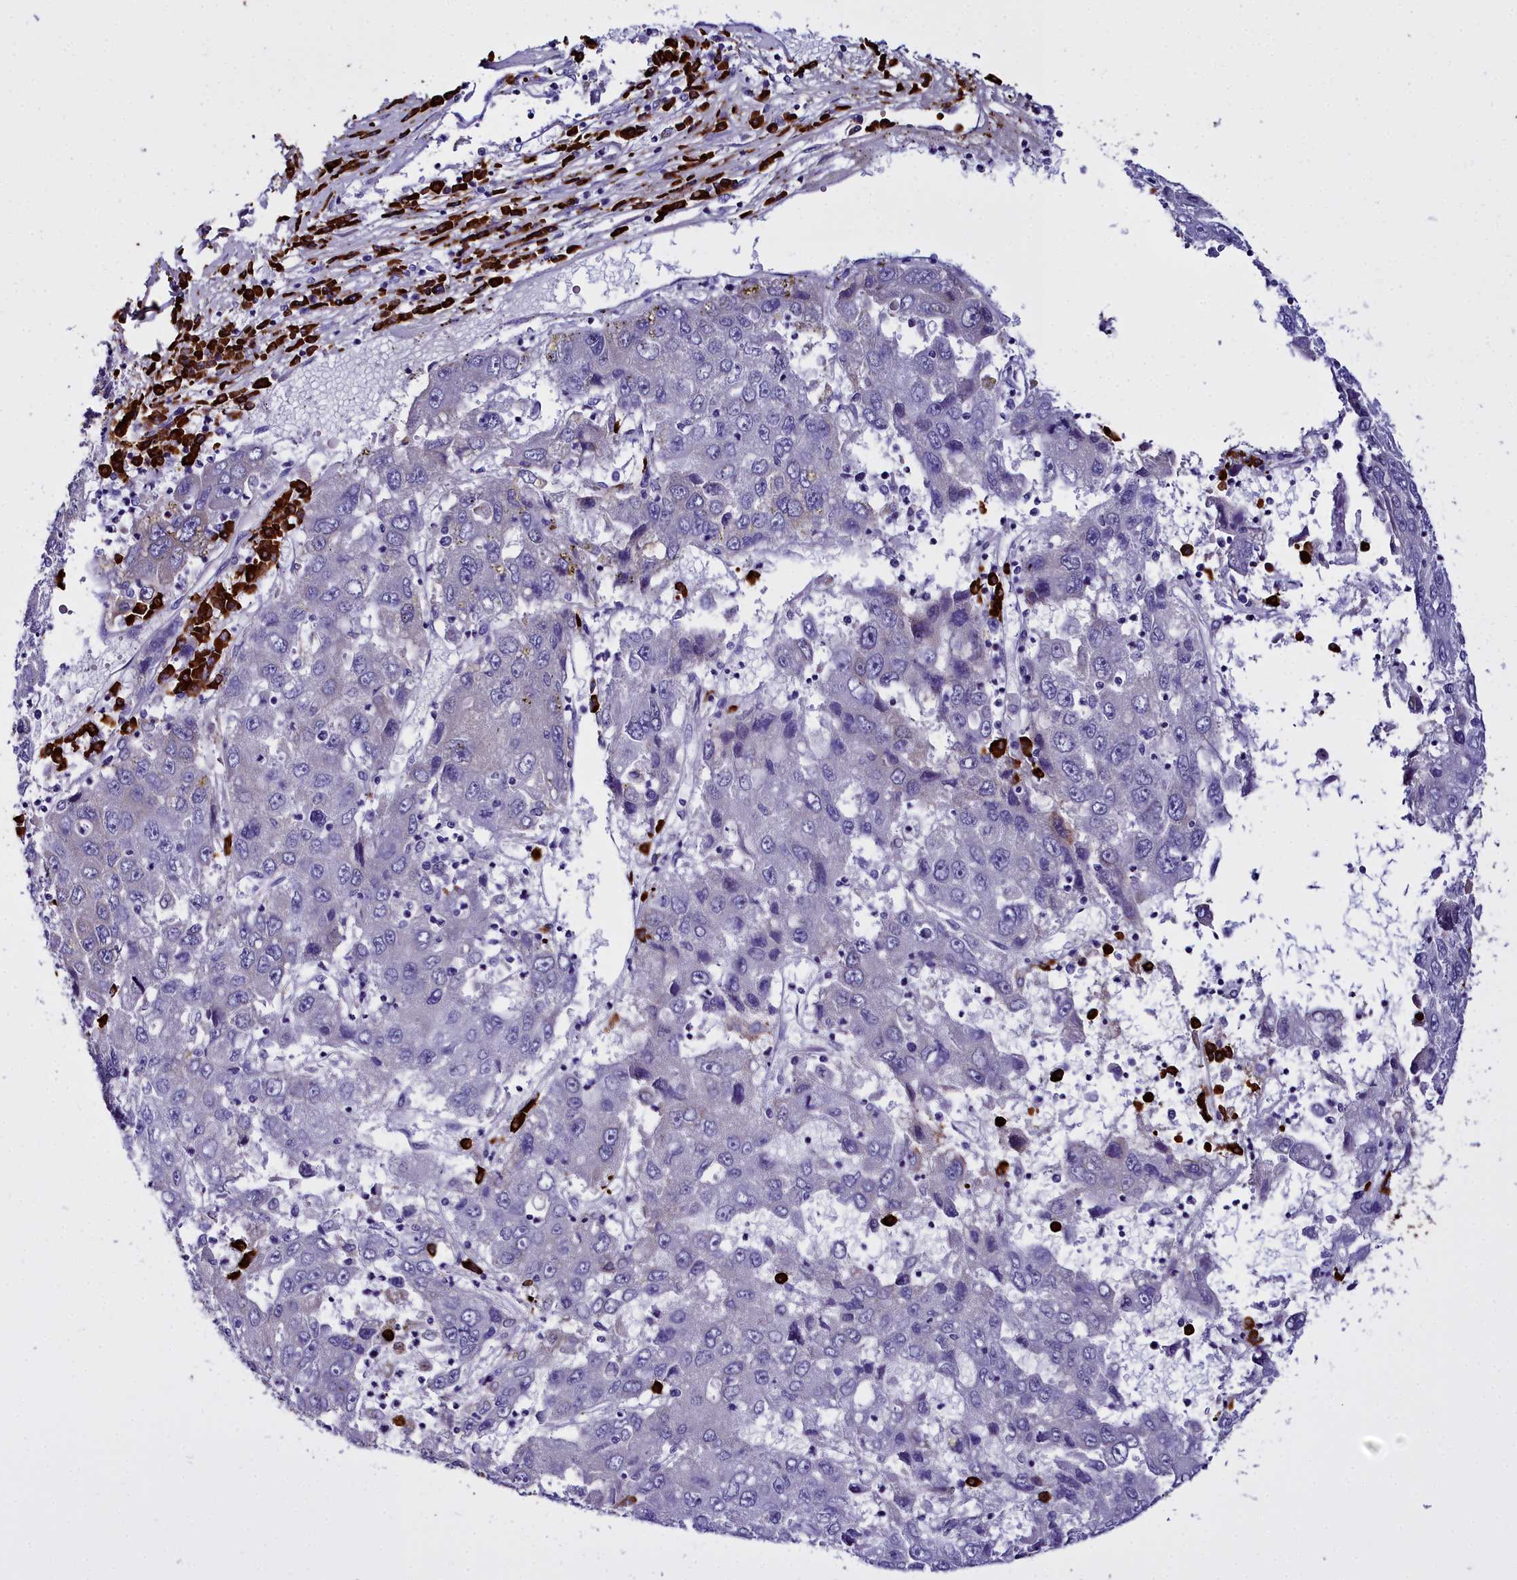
{"staining": {"intensity": "weak", "quantity": "<25%", "location": "cytoplasmic/membranous"}, "tissue": "liver cancer", "cell_type": "Tumor cells", "image_type": "cancer", "snomed": [{"axis": "morphology", "description": "Carcinoma, Hepatocellular, NOS"}, {"axis": "topography", "description": "Liver"}], "caption": "Tumor cells show no significant staining in liver cancer.", "gene": "TXNDC5", "patient": {"sex": "male", "age": 49}}